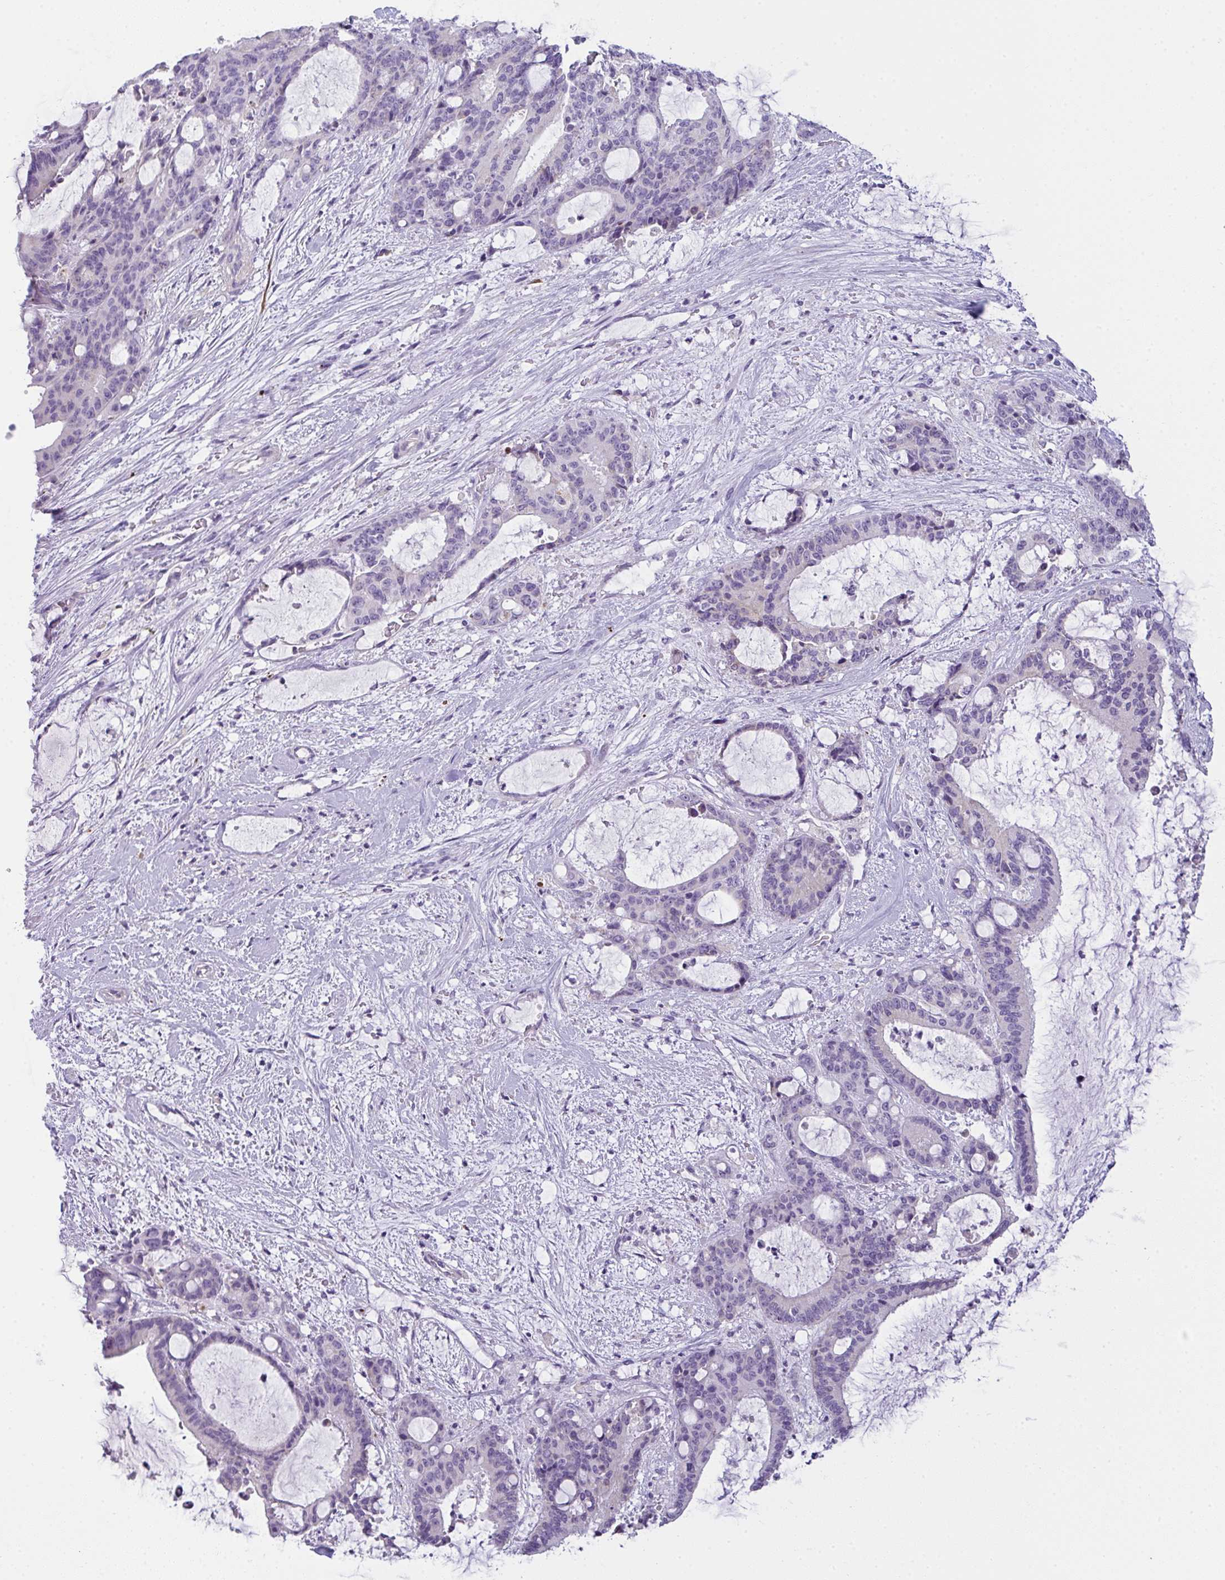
{"staining": {"intensity": "negative", "quantity": "none", "location": "none"}, "tissue": "liver cancer", "cell_type": "Tumor cells", "image_type": "cancer", "snomed": [{"axis": "morphology", "description": "Normal tissue, NOS"}, {"axis": "morphology", "description": "Cholangiocarcinoma"}, {"axis": "topography", "description": "Liver"}, {"axis": "topography", "description": "Peripheral nerve tissue"}], "caption": "IHC histopathology image of neoplastic tissue: liver cholangiocarcinoma stained with DAB (3,3'-diaminobenzidine) demonstrates no significant protein staining in tumor cells.", "gene": "COX7B", "patient": {"sex": "female", "age": 73}}